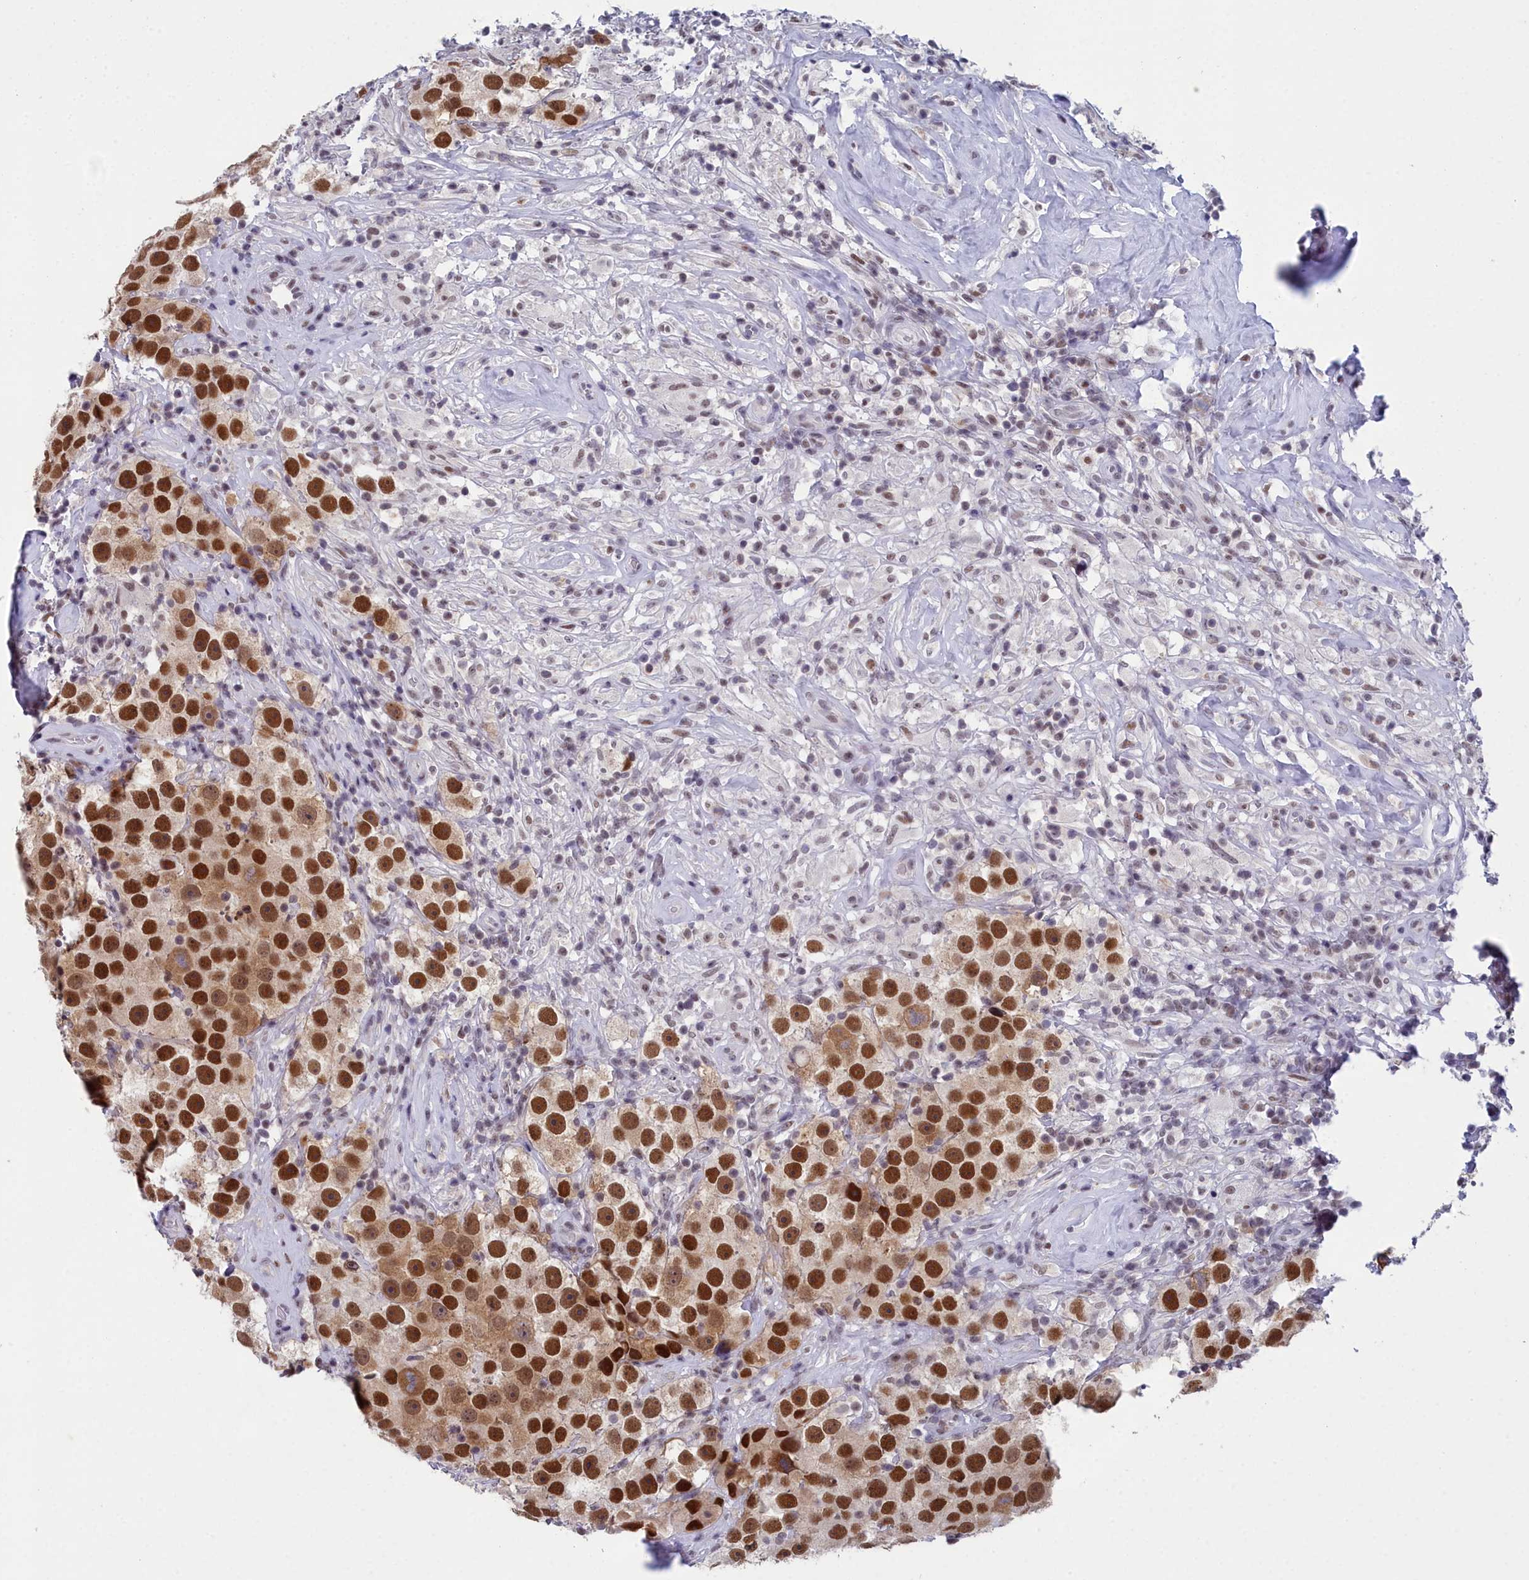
{"staining": {"intensity": "strong", "quantity": ">75%", "location": "cytoplasmic/membranous,nuclear"}, "tissue": "testis cancer", "cell_type": "Tumor cells", "image_type": "cancer", "snomed": [{"axis": "morphology", "description": "Seminoma, NOS"}, {"axis": "topography", "description": "Testis"}], "caption": "Immunohistochemical staining of human seminoma (testis) displays high levels of strong cytoplasmic/membranous and nuclear protein positivity in about >75% of tumor cells.", "gene": "CCDC97", "patient": {"sex": "male", "age": 49}}